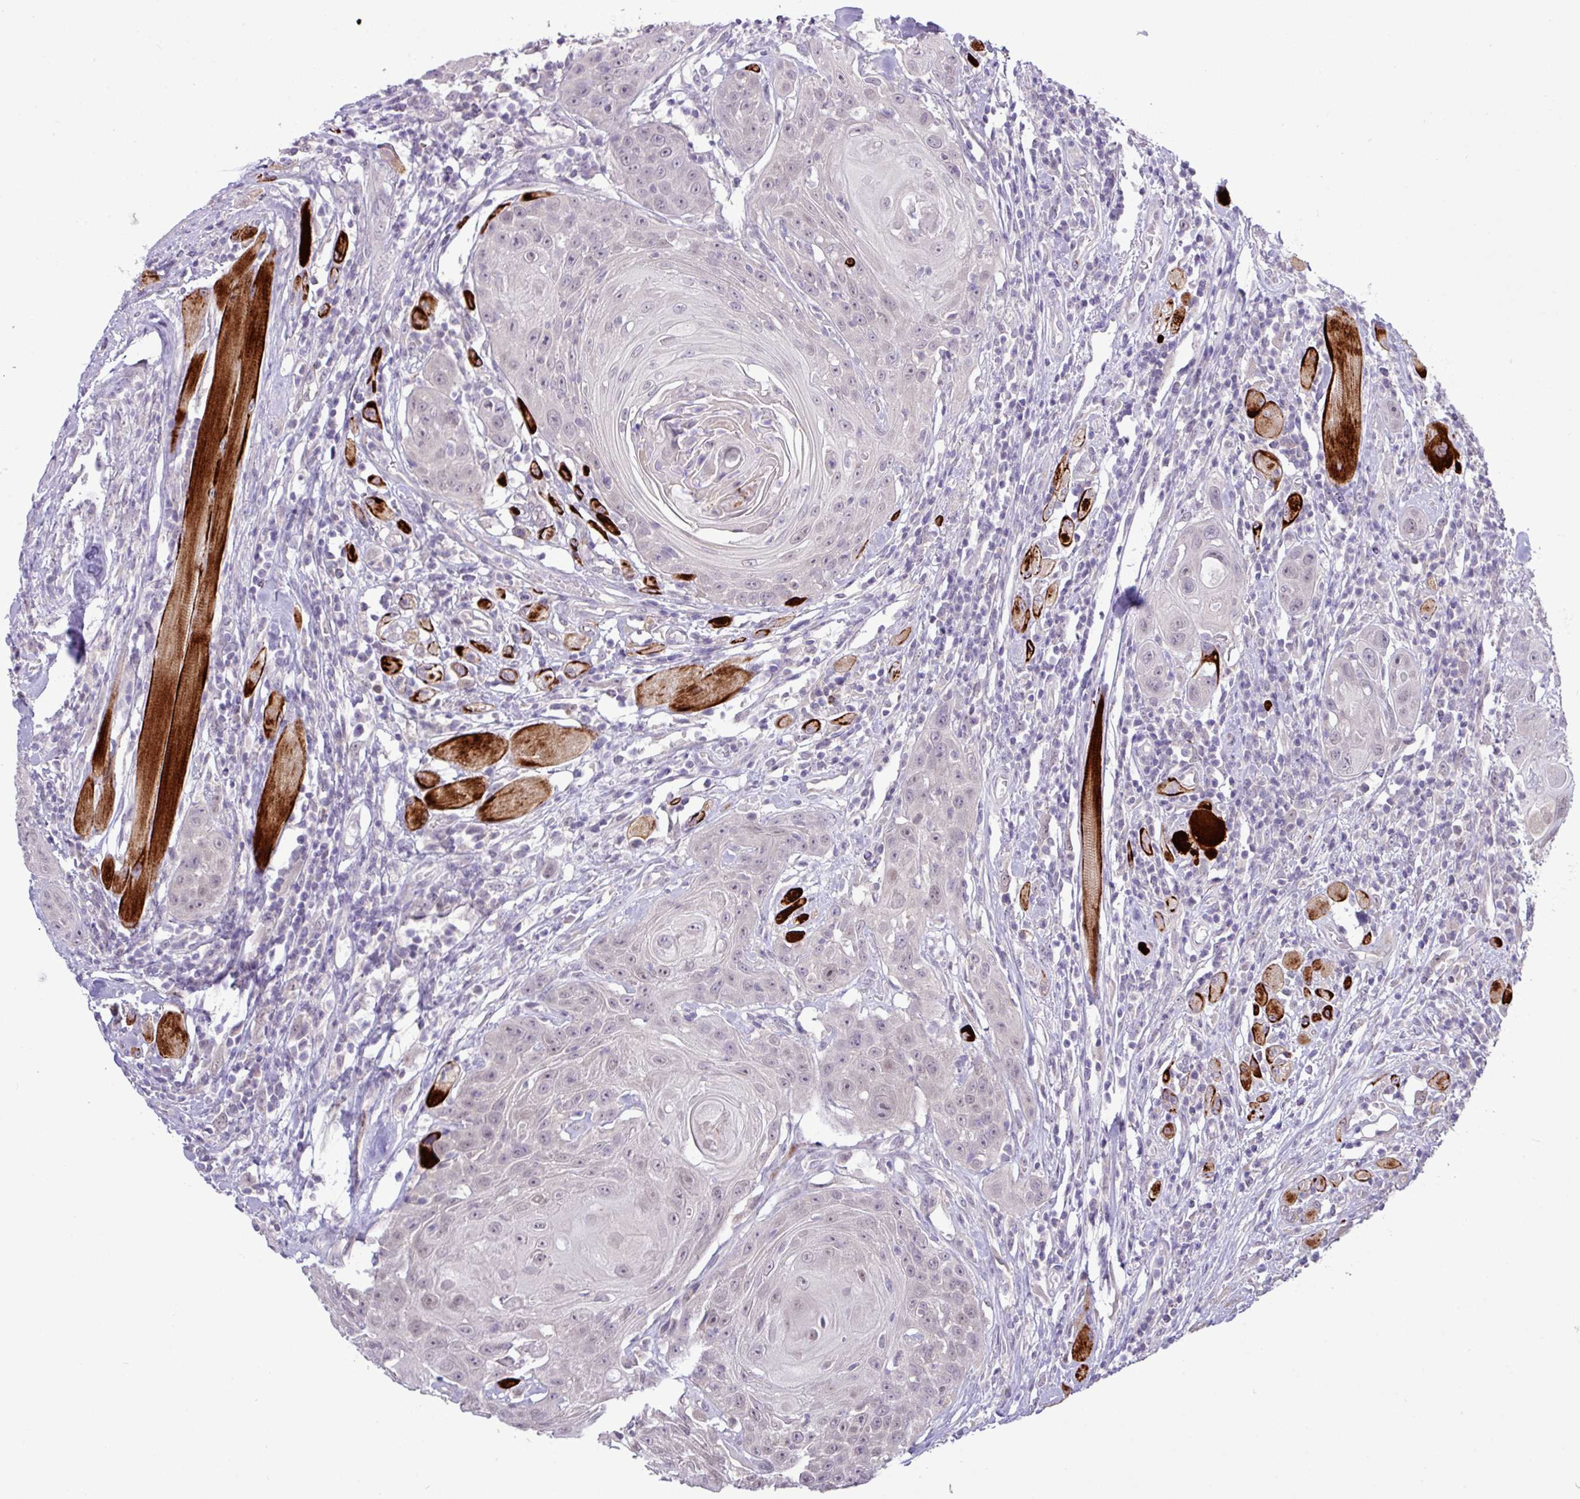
{"staining": {"intensity": "weak", "quantity": "<25%", "location": "cytoplasmic/membranous"}, "tissue": "head and neck cancer", "cell_type": "Tumor cells", "image_type": "cancer", "snomed": [{"axis": "morphology", "description": "Squamous cell carcinoma, NOS"}, {"axis": "topography", "description": "Head-Neck"}], "caption": "Immunohistochemistry micrograph of neoplastic tissue: human squamous cell carcinoma (head and neck) stained with DAB (3,3'-diaminobenzidine) exhibits no significant protein staining in tumor cells.", "gene": "RIPPLY1", "patient": {"sex": "female", "age": 59}}